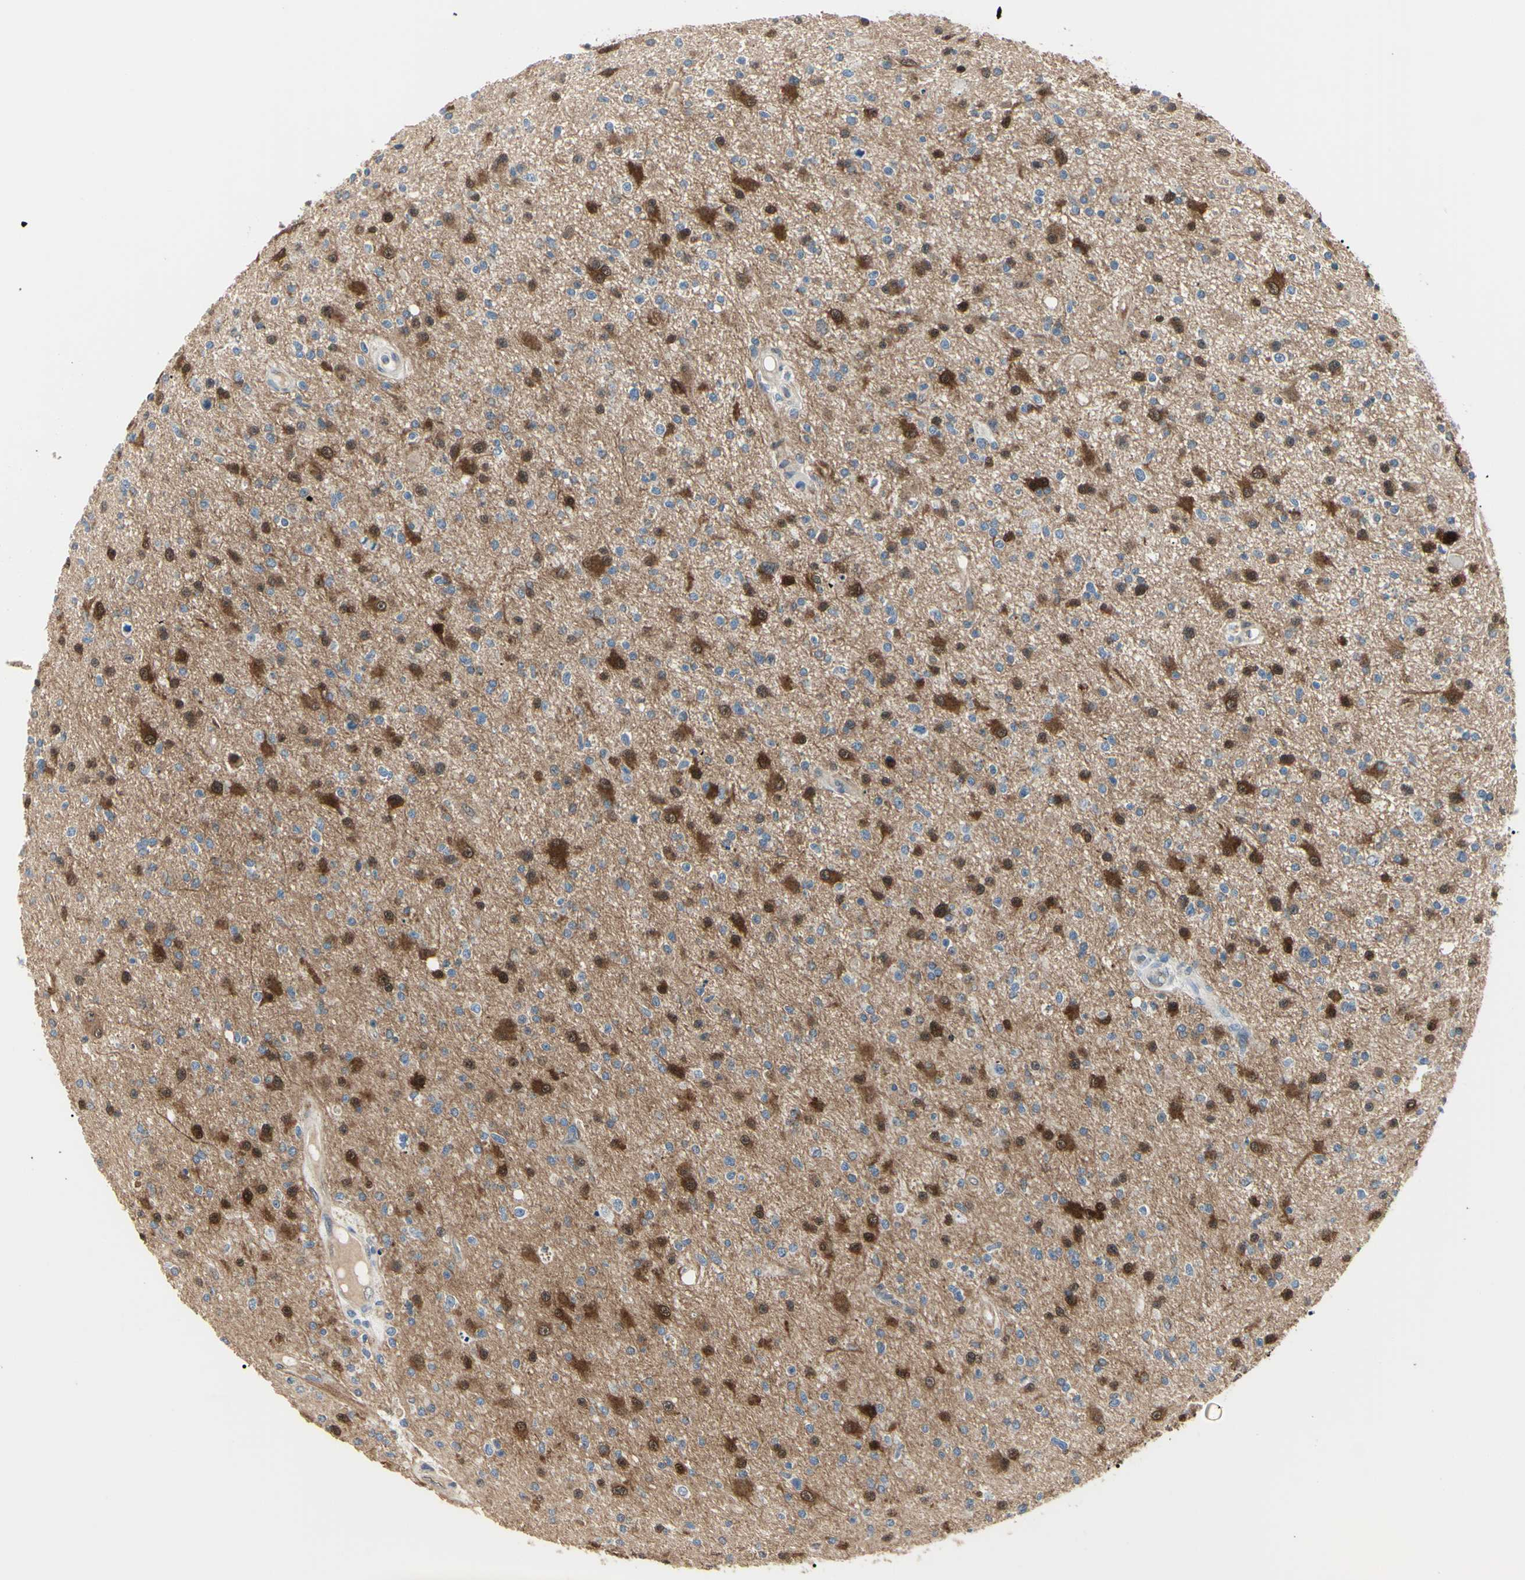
{"staining": {"intensity": "strong", "quantity": "<25%", "location": "cytoplasmic/membranous,nuclear"}, "tissue": "glioma", "cell_type": "Tumor cells", "image_type": "cancer", "snomed": [{"axis": "morphology", "description": "Glioma, malignant, High grade"}, {"axis": "topography", "description": "Brain"}], "caption": "Immunohistochemical staining of human high-grade glioma (malignant) displays medium levels of strong cytoplasmic/membranous and nuclear staining in approximately <25% of tumor cells.", "gene": "AKR1C3", "patient": {"sex": "male", "age": 33}}